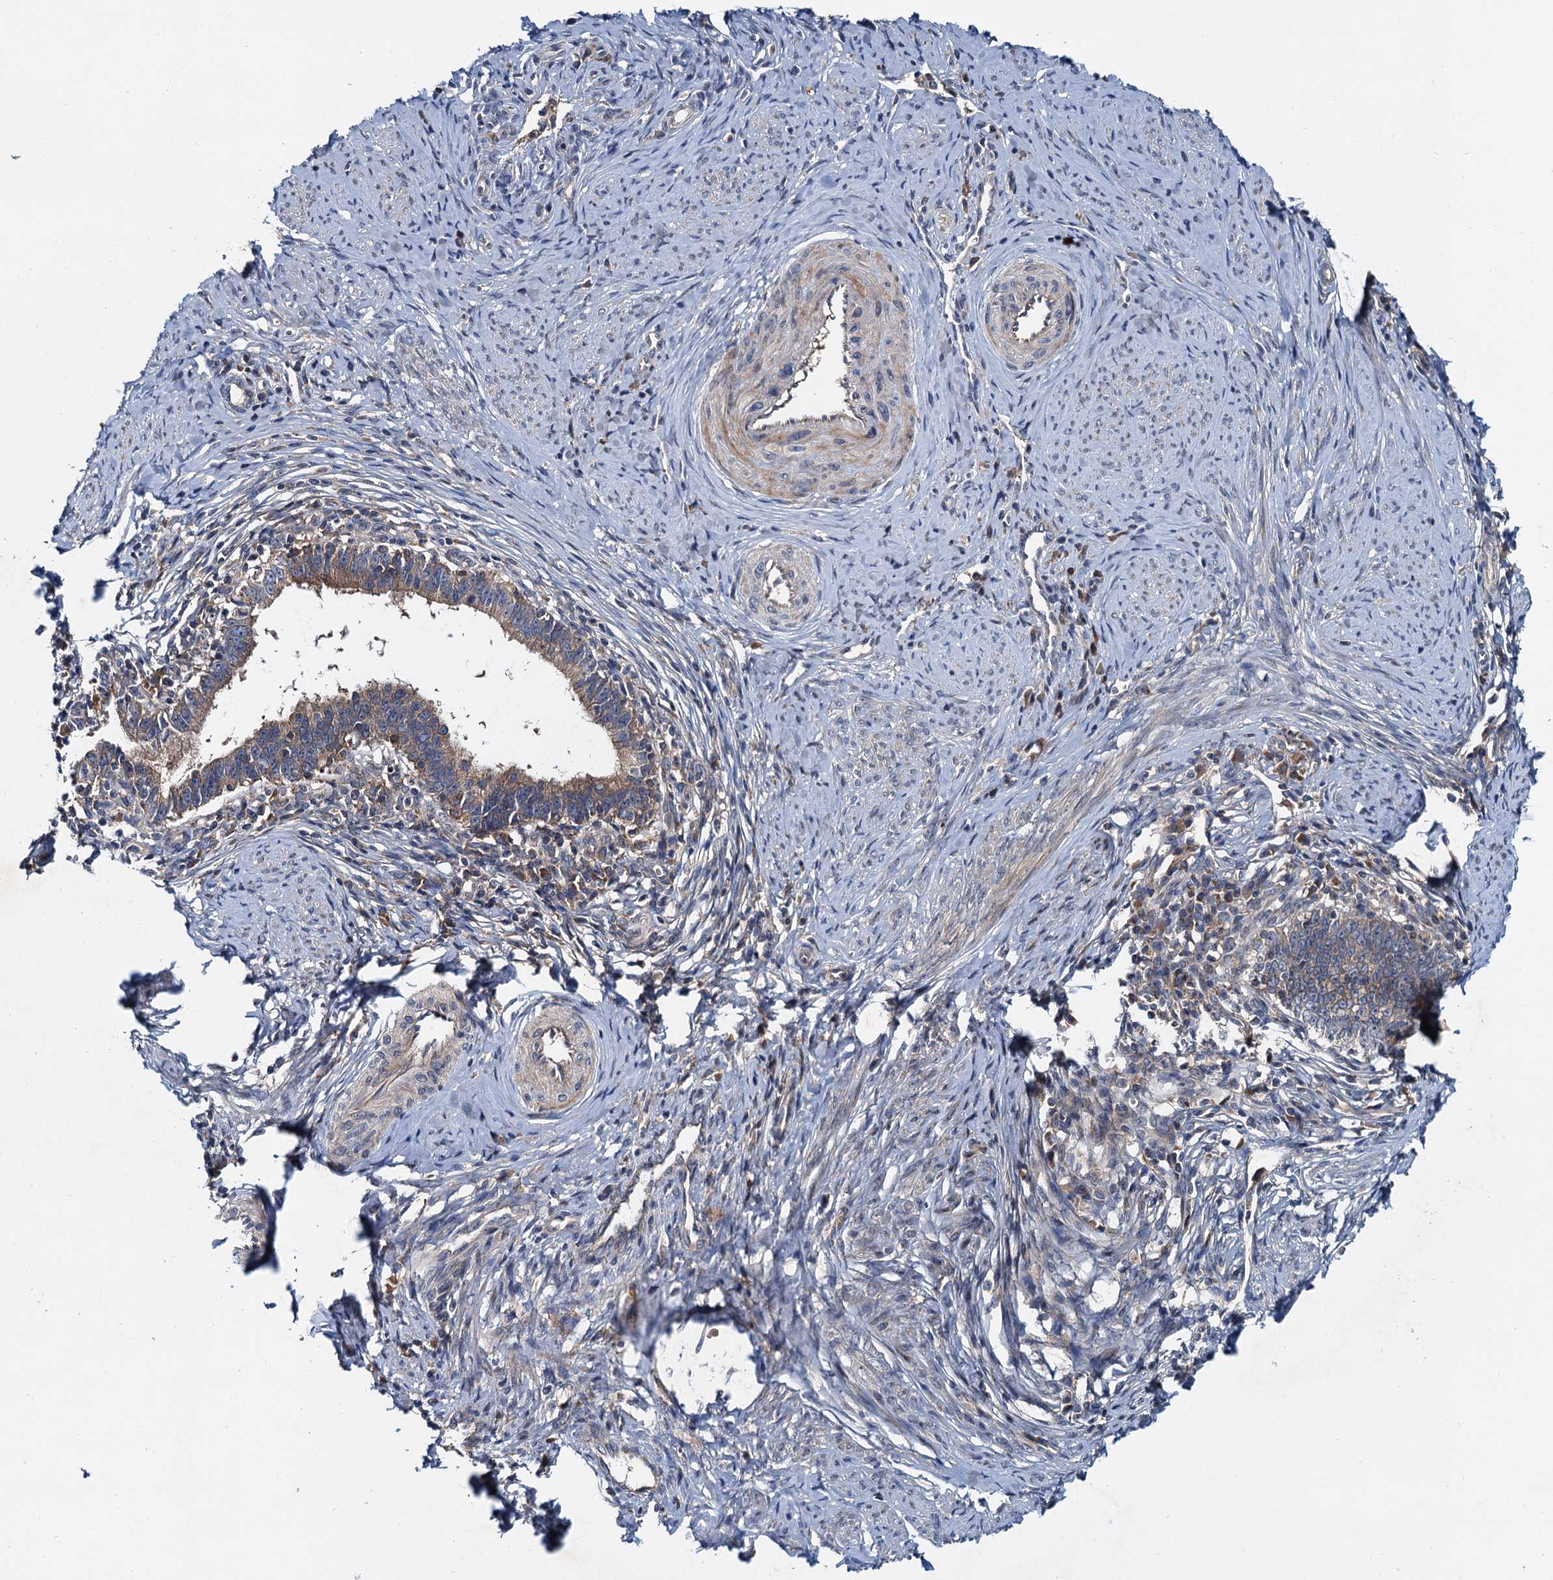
{"staining": {"intensity": "moderate", "quantity": "25%-75%", "location": "cytoplasmic/membranous"}, "tissue": "cervical cancer", "cell_type": "Tumor cells", "image_type": "cancer", "snomed": [{"axis": "morphology", "description": "Adenocarcinoma, NOS"}, {"axis": "topography", "description": "Cervix"}], "caption": "IHC photomicrograph of cervical adenocarcinoma stained for a protein (brown), which reveals medium levels of moderate cytoplasmic/membranous positivity in approximately 25%-75% of tumor cells.", "gene": "EFL1", "patient": {"sex": "female", "age": 36}}